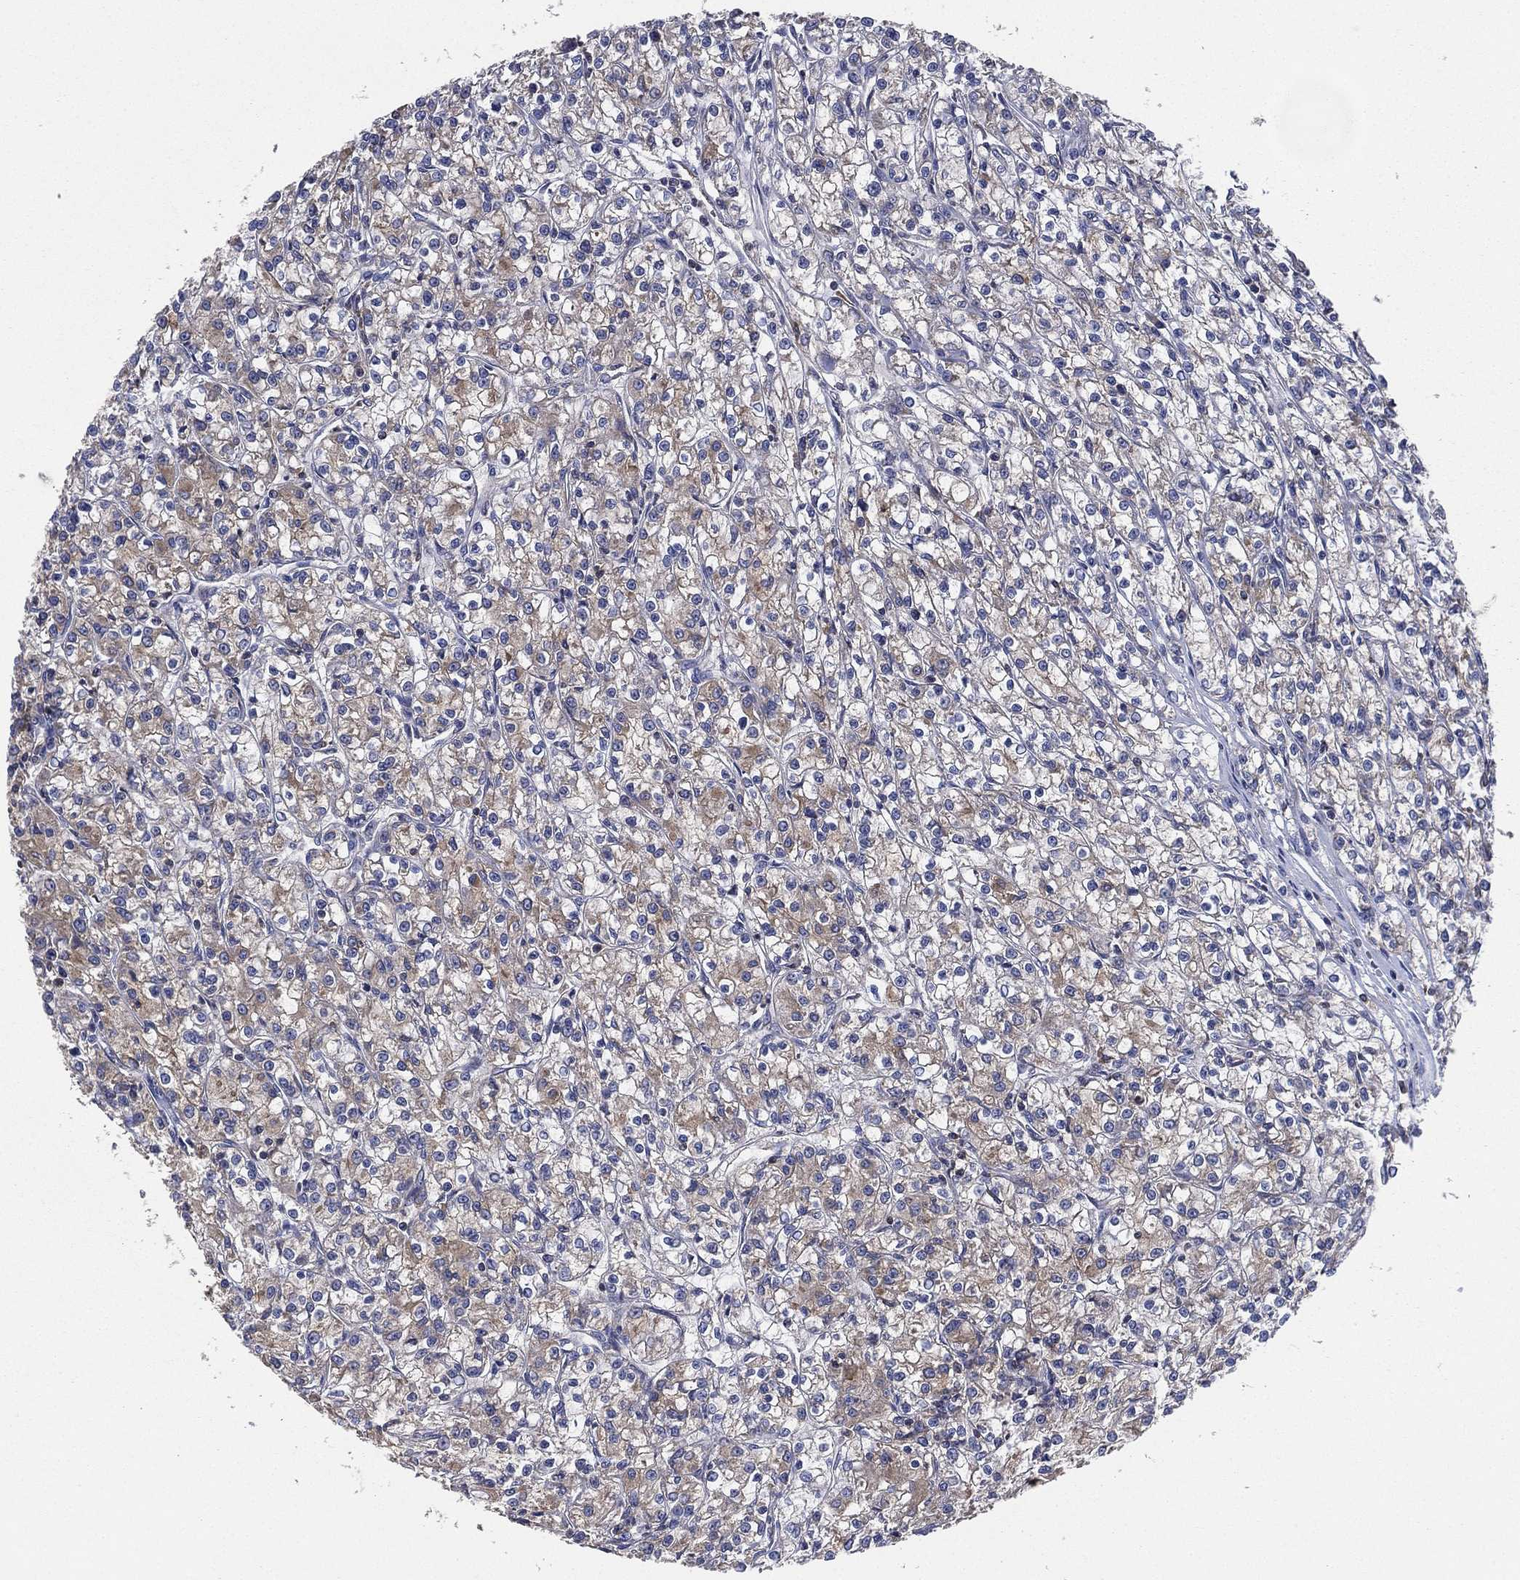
{"staining": {"intensity": "weak", "quantity": "<25%", "location": "cytoplasmic/membranous"}, "tissue": "renal cancer", "cell_type": "Tumor cells", "image_type": "cancer", "snomed": [{"axis": "morphology", "description": "Adenocarcinoma, NOS"}, {"axis": "topography", "description": "Kidney"}], "caption": "Renal cancer was stained to show a protein in brown. There is no significant expression in tumor cells. (DAB immunohistochemistry (IHC) visualized using brightfield microscopy, high magnification).", "gene": "SMPD3", "patient": {"sex": "female", "age": 59}}